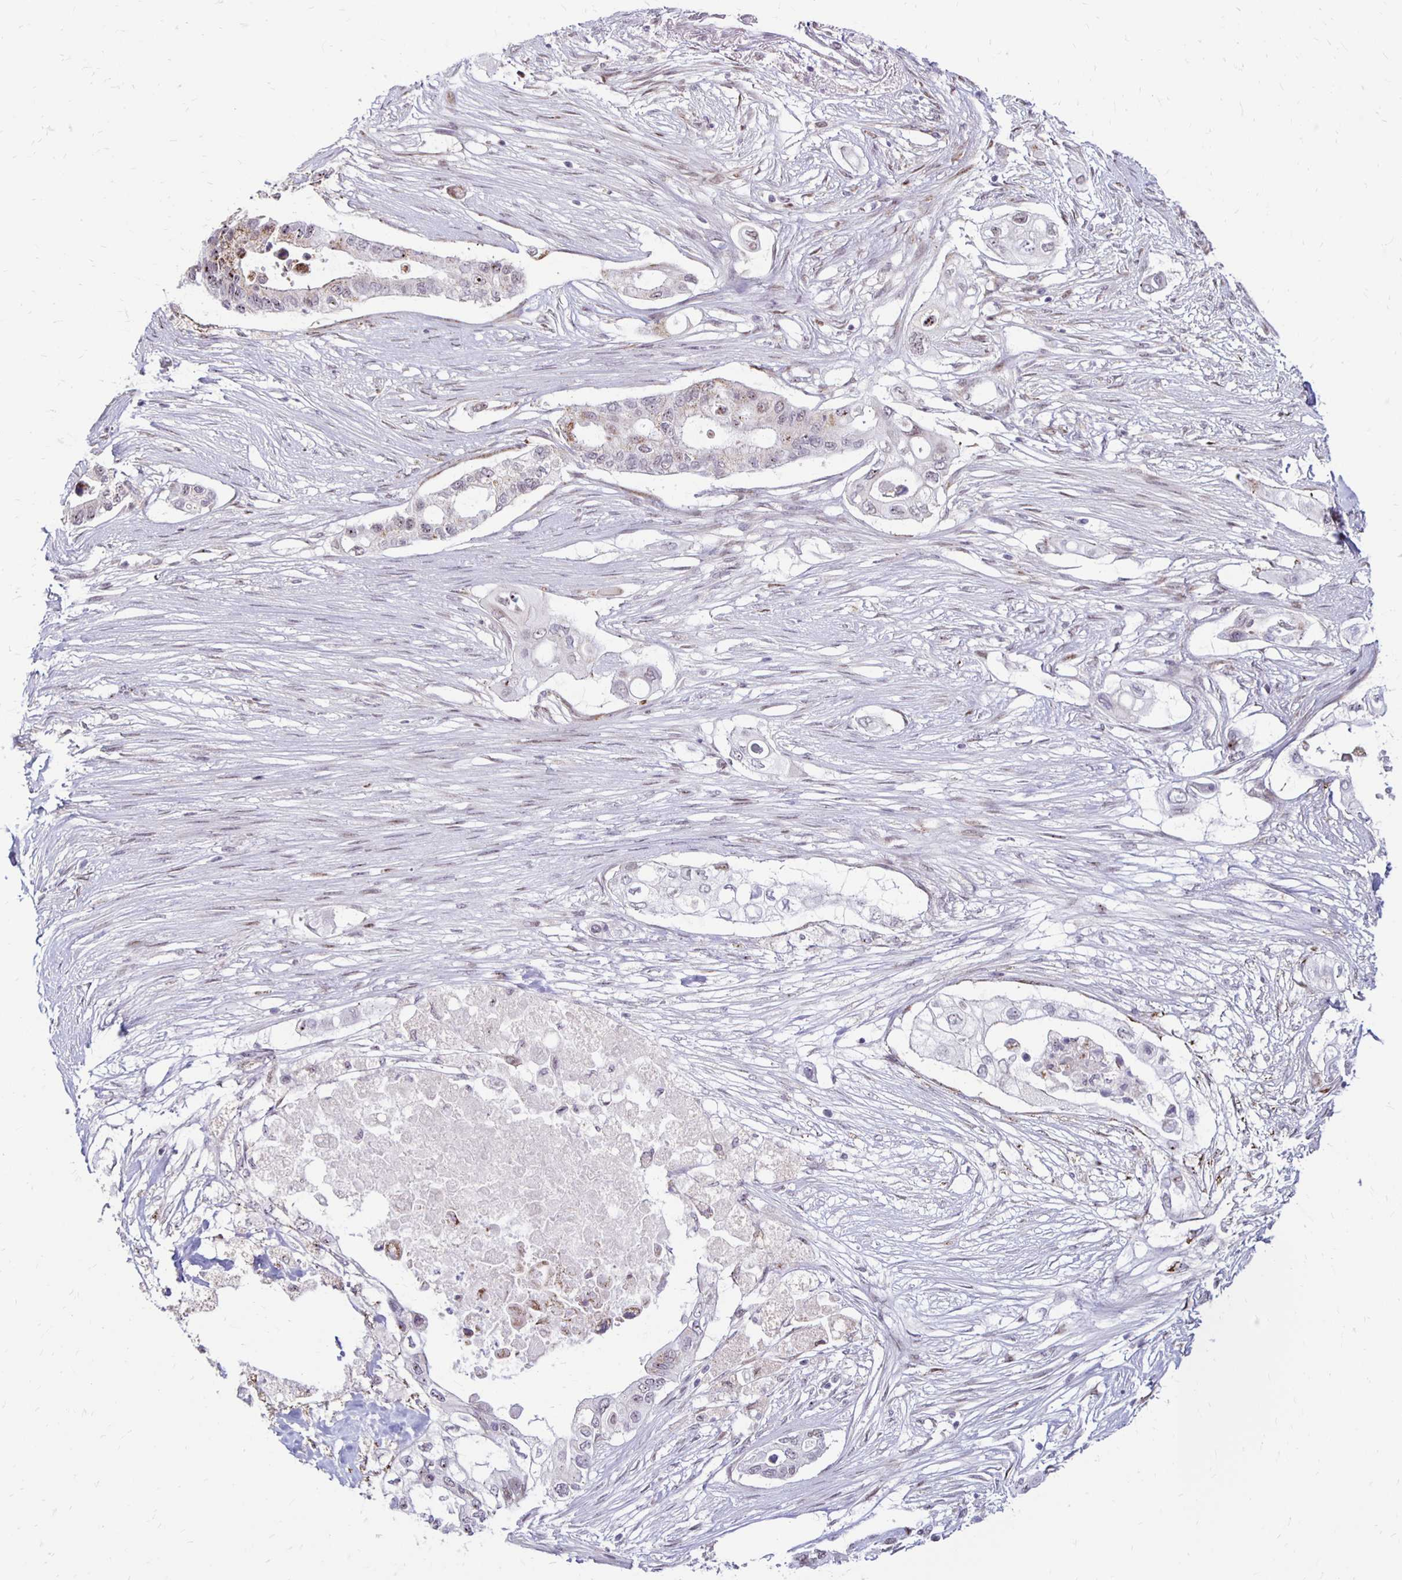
{"staining": {"intensity": "weak", "quantity": "<25%", "location": "nuclear"}, "tissue": "pancreatic cancer", "cell_type": "Tumor cells", "image_type": "cancer", "snomed": [{"axis": "morphology", "description": "Adenocarcinoma, NOS"}, {"axis": "topography", "description": "Pancreas"}], "caption": "This is an immunohistochemistry histopathology image of pancreatic adenocarcinoma. There is no staining in tumor cells.", "gene": "DAGLA", "patient": {"sex": "female", "age": 63}}